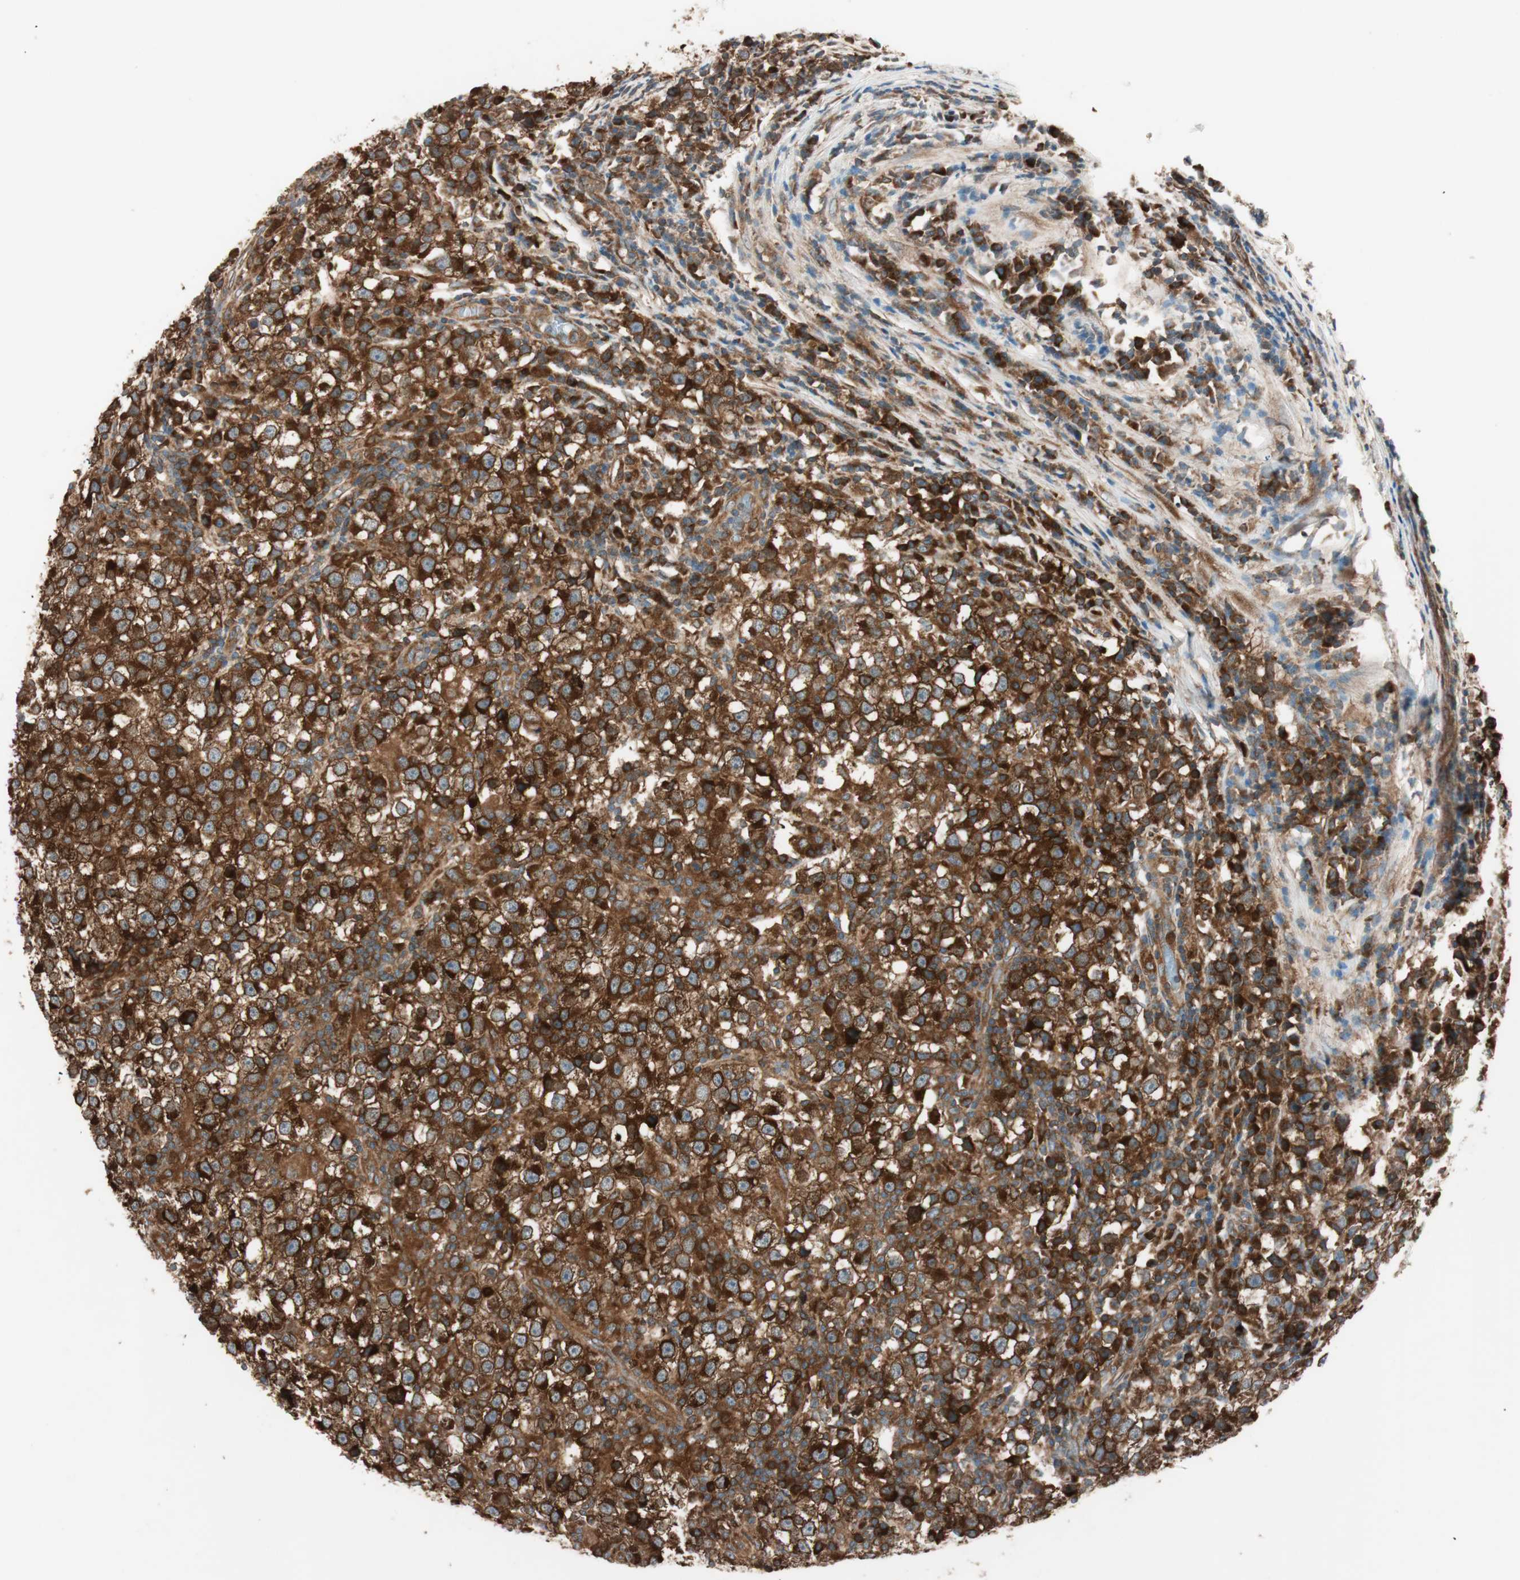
{"staining": {"intensity": "strong", "quantity": ">75%", "location": "cytoplasmic/membranous"}, "tissue": "testis cancer", "cell_type": "Tumor cells", "image_type": "cancer", "snomed": [{"axis": "morphology", "description": "Seminoma, NOS"}, {"axis": "topography", "description": "Testis"}], "caption": "Seminoma (testis) stained for a protein shows strong cytoplasmic/membranous positivity in tumor cells.", "gene": "RAB5A", "patient": {"sex": "male", "age": 65}}